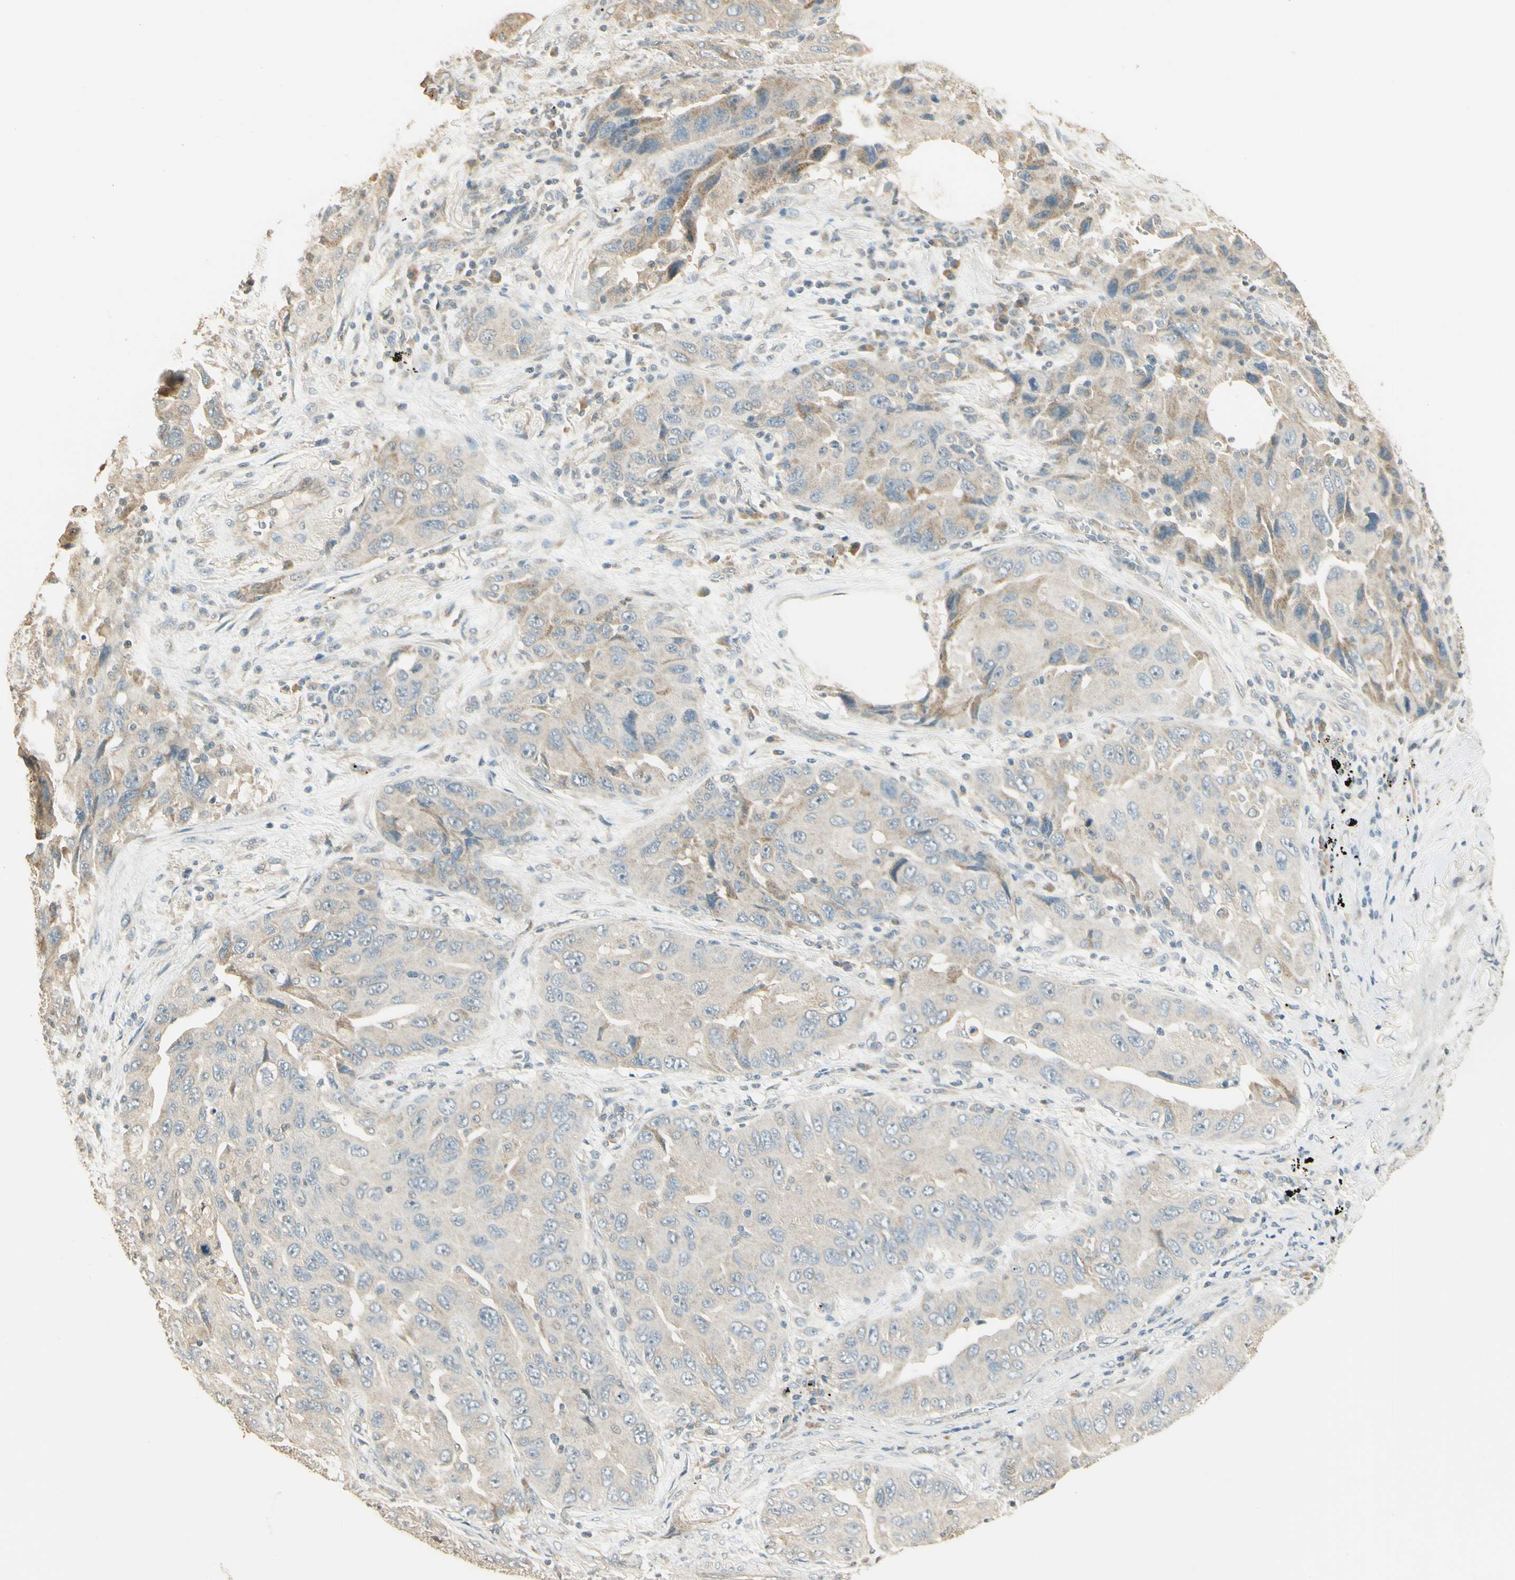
{"staining": {"intensity": "weak", "quantity": "25%-75%", "location": "cytoplasmic/membranous"}, "tissue": "lung cancer", "cell_type": "Tumor cells", "image_type": "cancer", "snomed": [{"axis": "morphology", "description": "Adenocarcinoma, NOS"}, {"axis": "topography", "description": "Lung"}], "caption": "A high-resolution histopathology image shows IHC staining of lung adenocarcinoma, which reveals weak cytoplasmic/membranous staining in approximately 25%-75% of tumor cells.", "gene": "UXS1", "patient": {"sex": "female", "age": 65}}